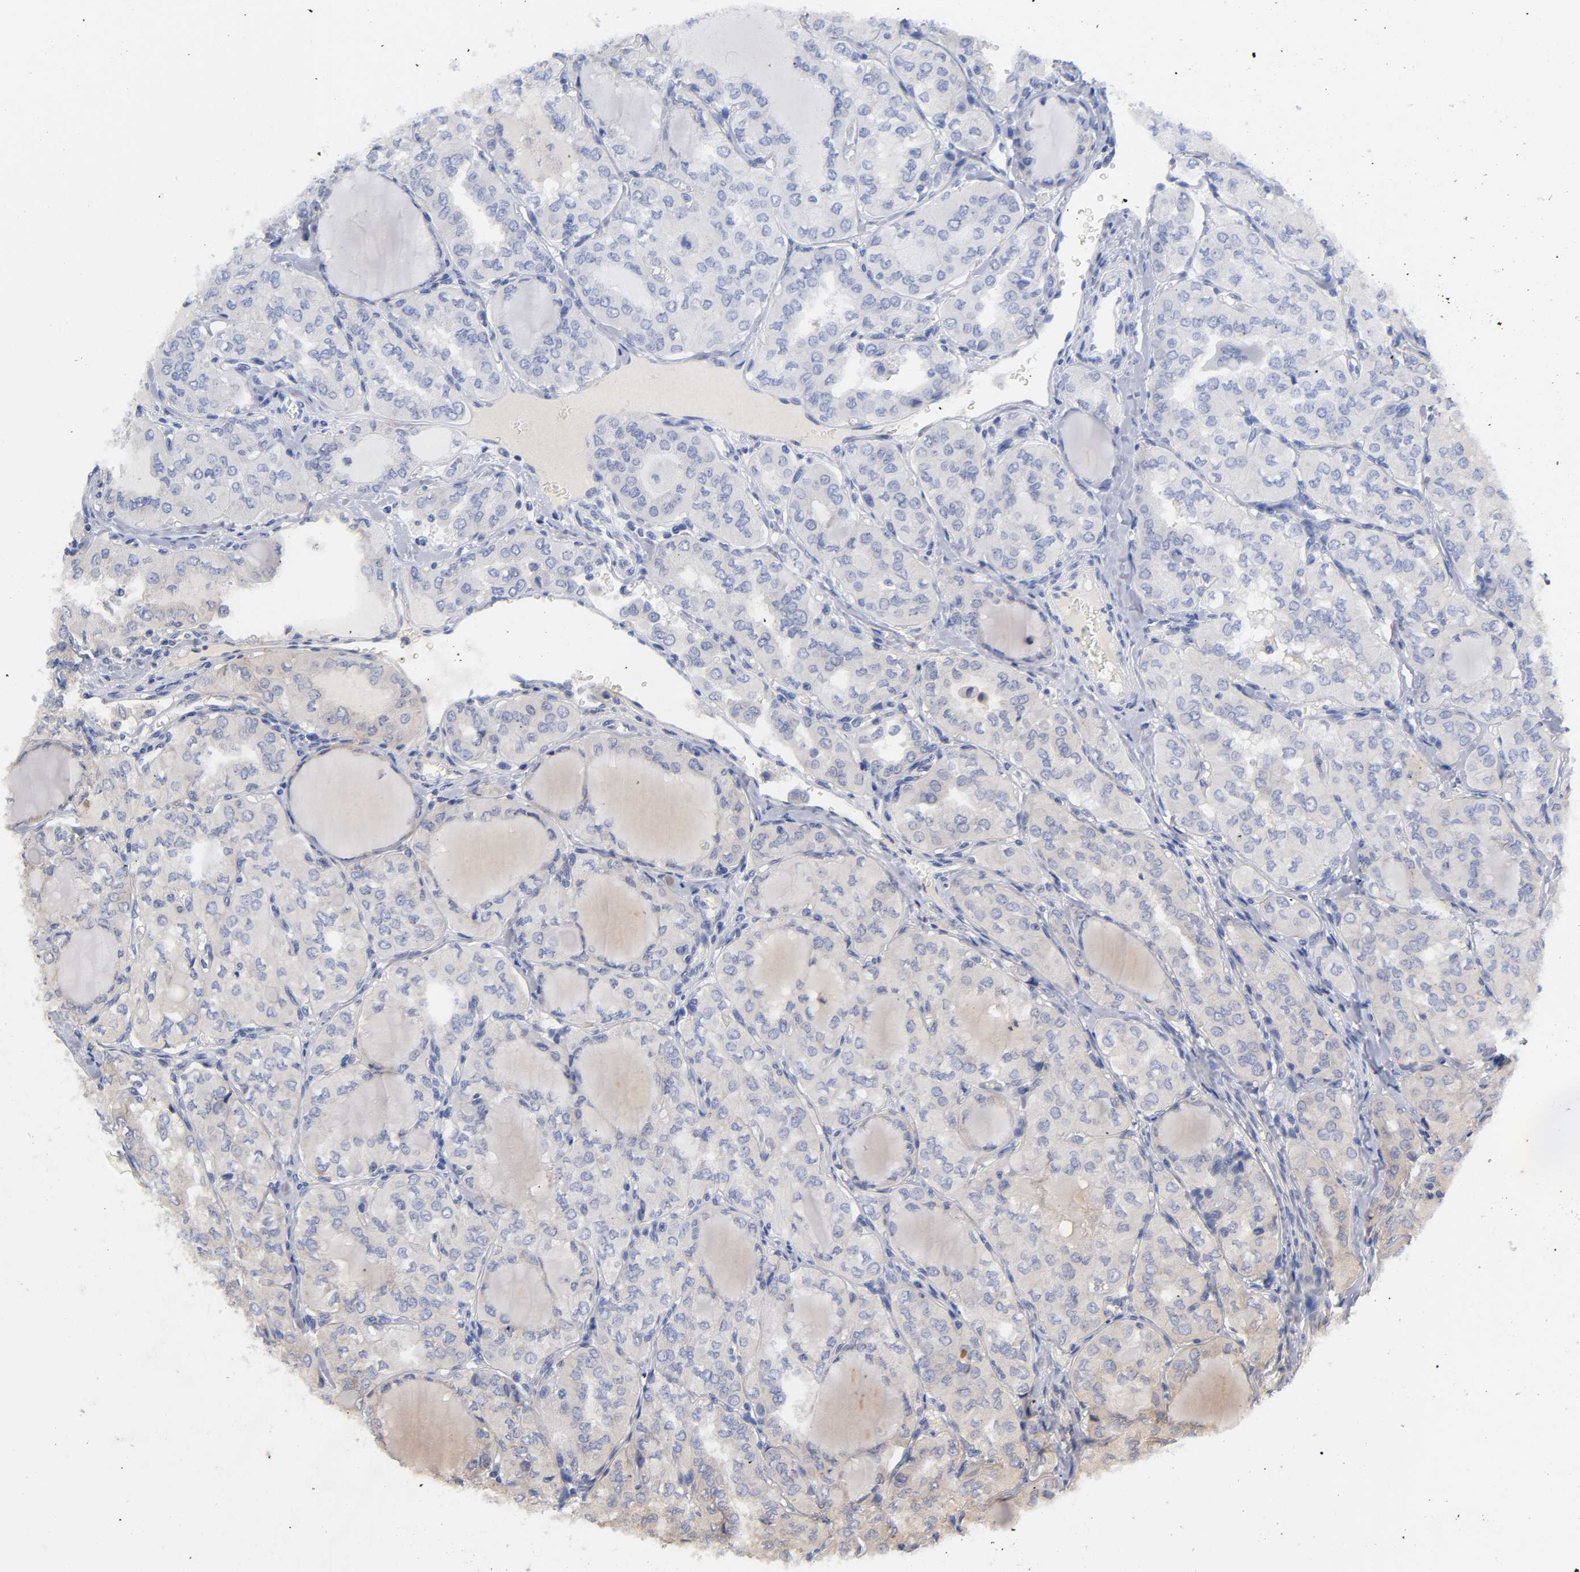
{"staining": {"intensity": "weak", "quantity": "25%-75%", "location": "cytoplasmic/membranous"}, "tissue": "thyroid cancer", "cell_type": "Tumor cells", "image_type": "cancer", "snomed": [{"axis": "morphology", "description": "Papillary adenocarcinoma, NOS"}, {"axis": "topography", "description": "Thyroid gland"}], "caption": "A low amount of weak cytoplasmic/membranous positivity is identified in about 25%-75% of tumor cells in thyroid cancer tissue. (IHC, brightfield microscopy, high magnification).", "gene": "RPS29", "patient": {"sex": "male", "age": 20}}